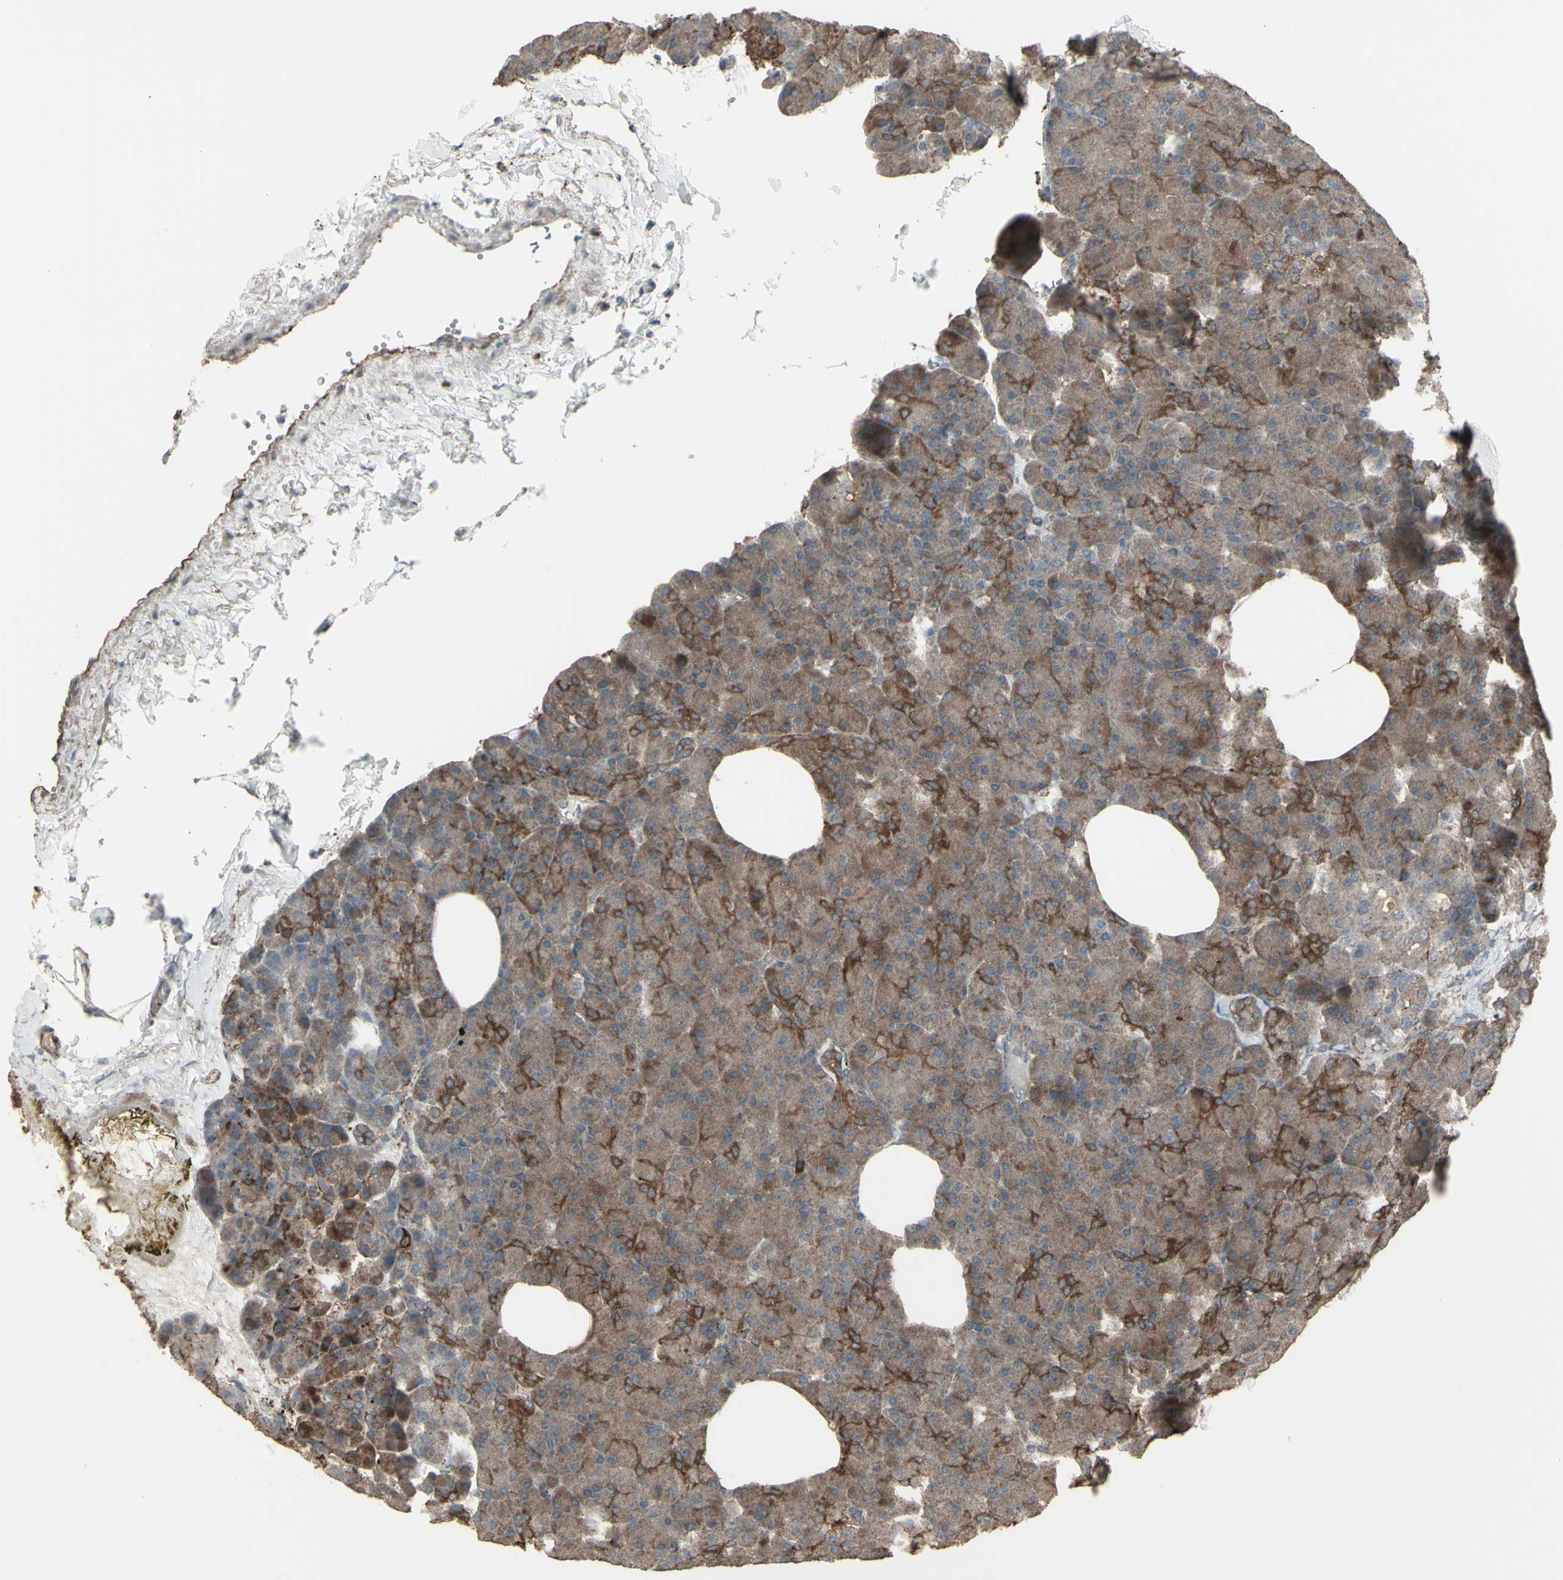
{"staining": {"intensity": "moderate", "quantity": ">75%", "location": "cytoplasmic/membranous"}, "tissue": "pancreas", "cell_type": "Exocrine glandular cells", "image_type": "normal", "snomed": [{"axis": "morphology", "description": "Normal tissue, NOS"}, {"axis": "topography", "description": "Pancreas"}], "caption": "Exocrine glandular cells reveal moderate cytoplasmic/membranous staining in about >75% of cells in normal pancreas.", "gene": "SMO", "patient": {"sex": "female", "age": 35}}